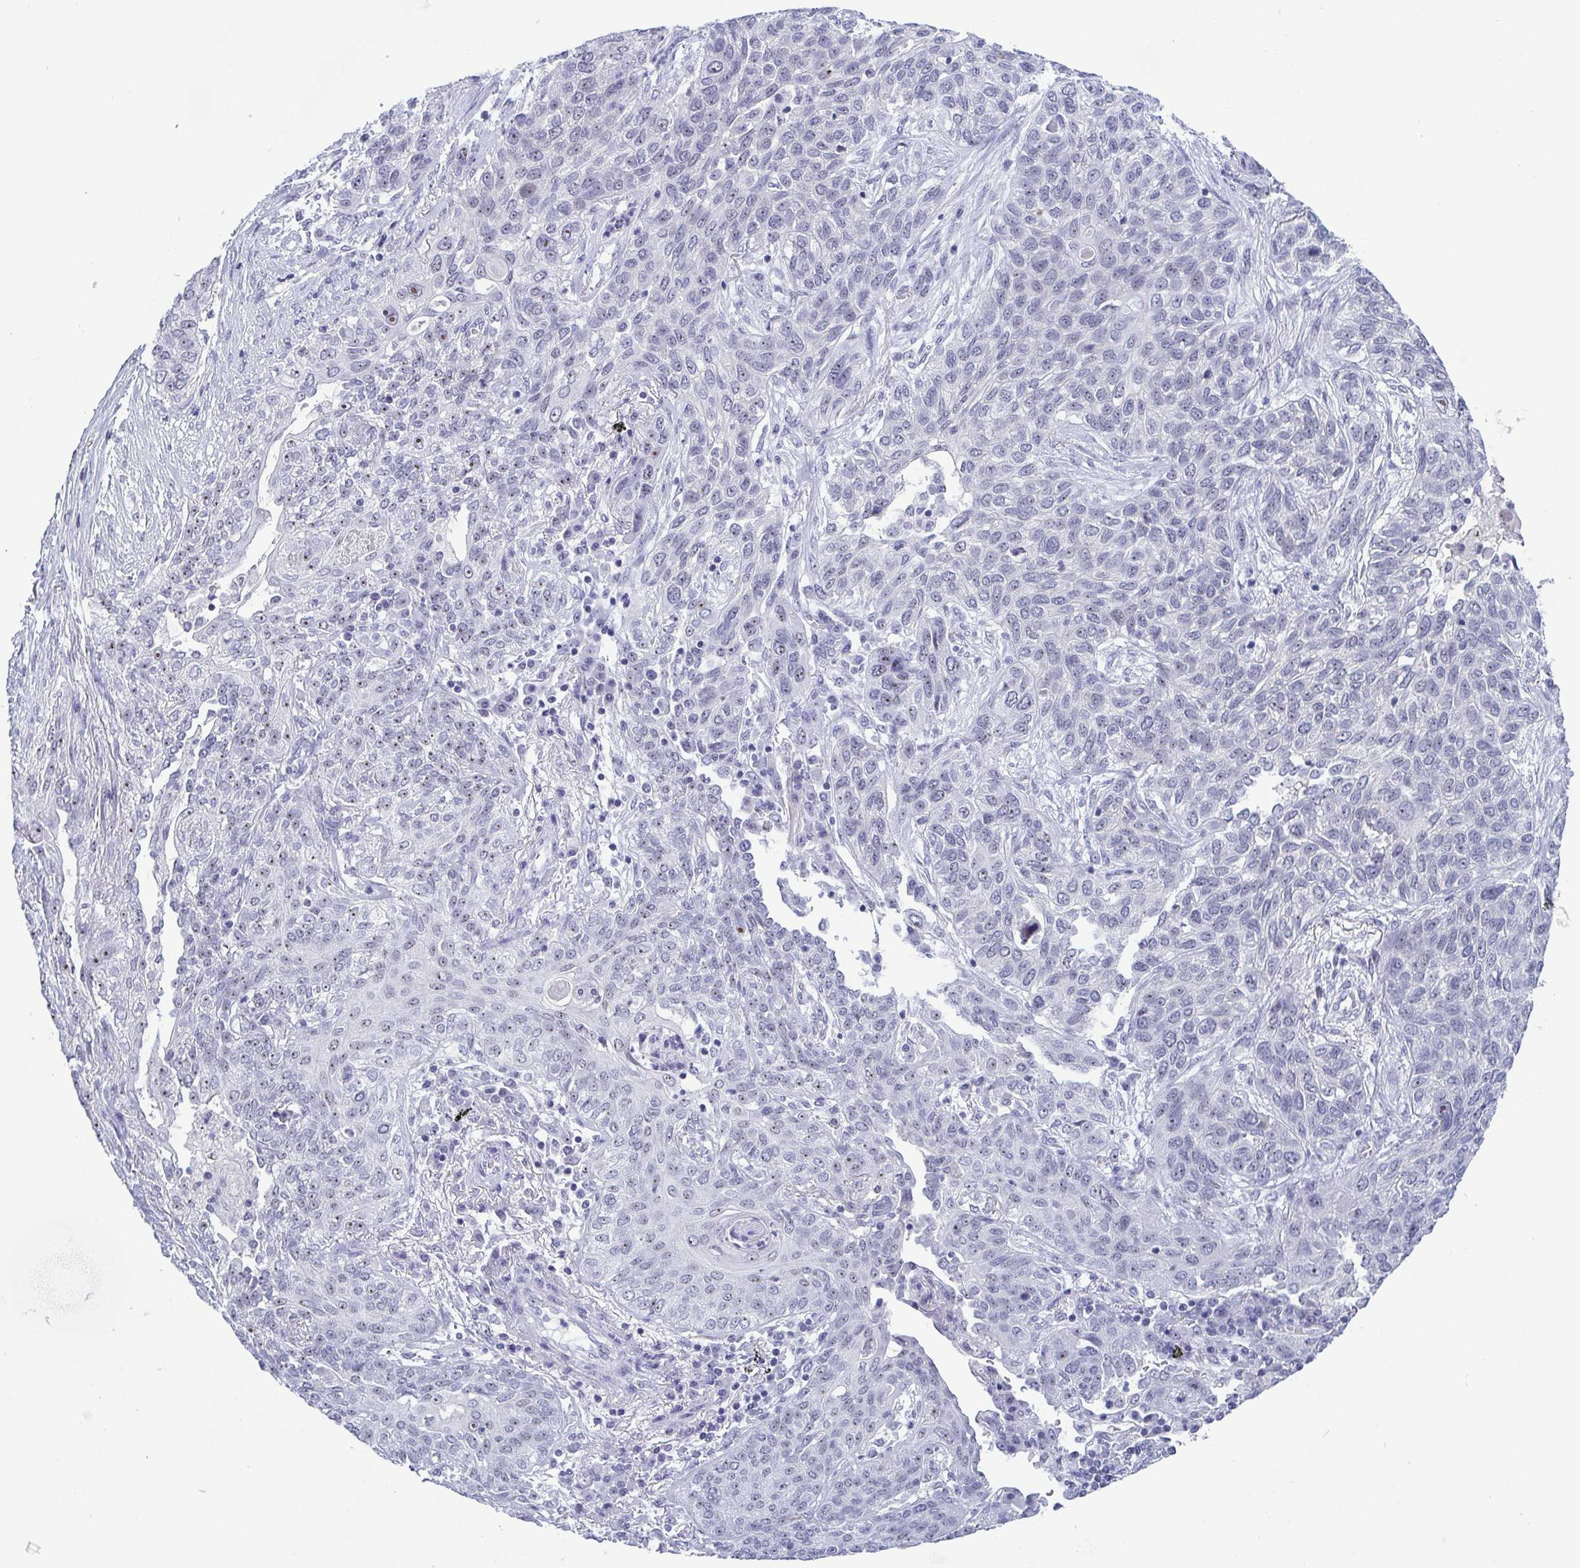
{"staining": {"intensity": "negative", "quantity": "none", "location": "none"}, "tissue": "lung cancer", "cell_type": "Tumor cells", "image_type": "cancer", "snomed": [{"axis": "morphology", "description": "Squamous cell carcinoma, NOS"}, {"axis": "topography", "description": "Lung"}], "caption": "This is an immunohistochemistry image of human squamous cell carcinoma (lung). There is no expression in tumor cells.", "gene": "BZW1", "patient": {"sex": "female", "age": 70}}